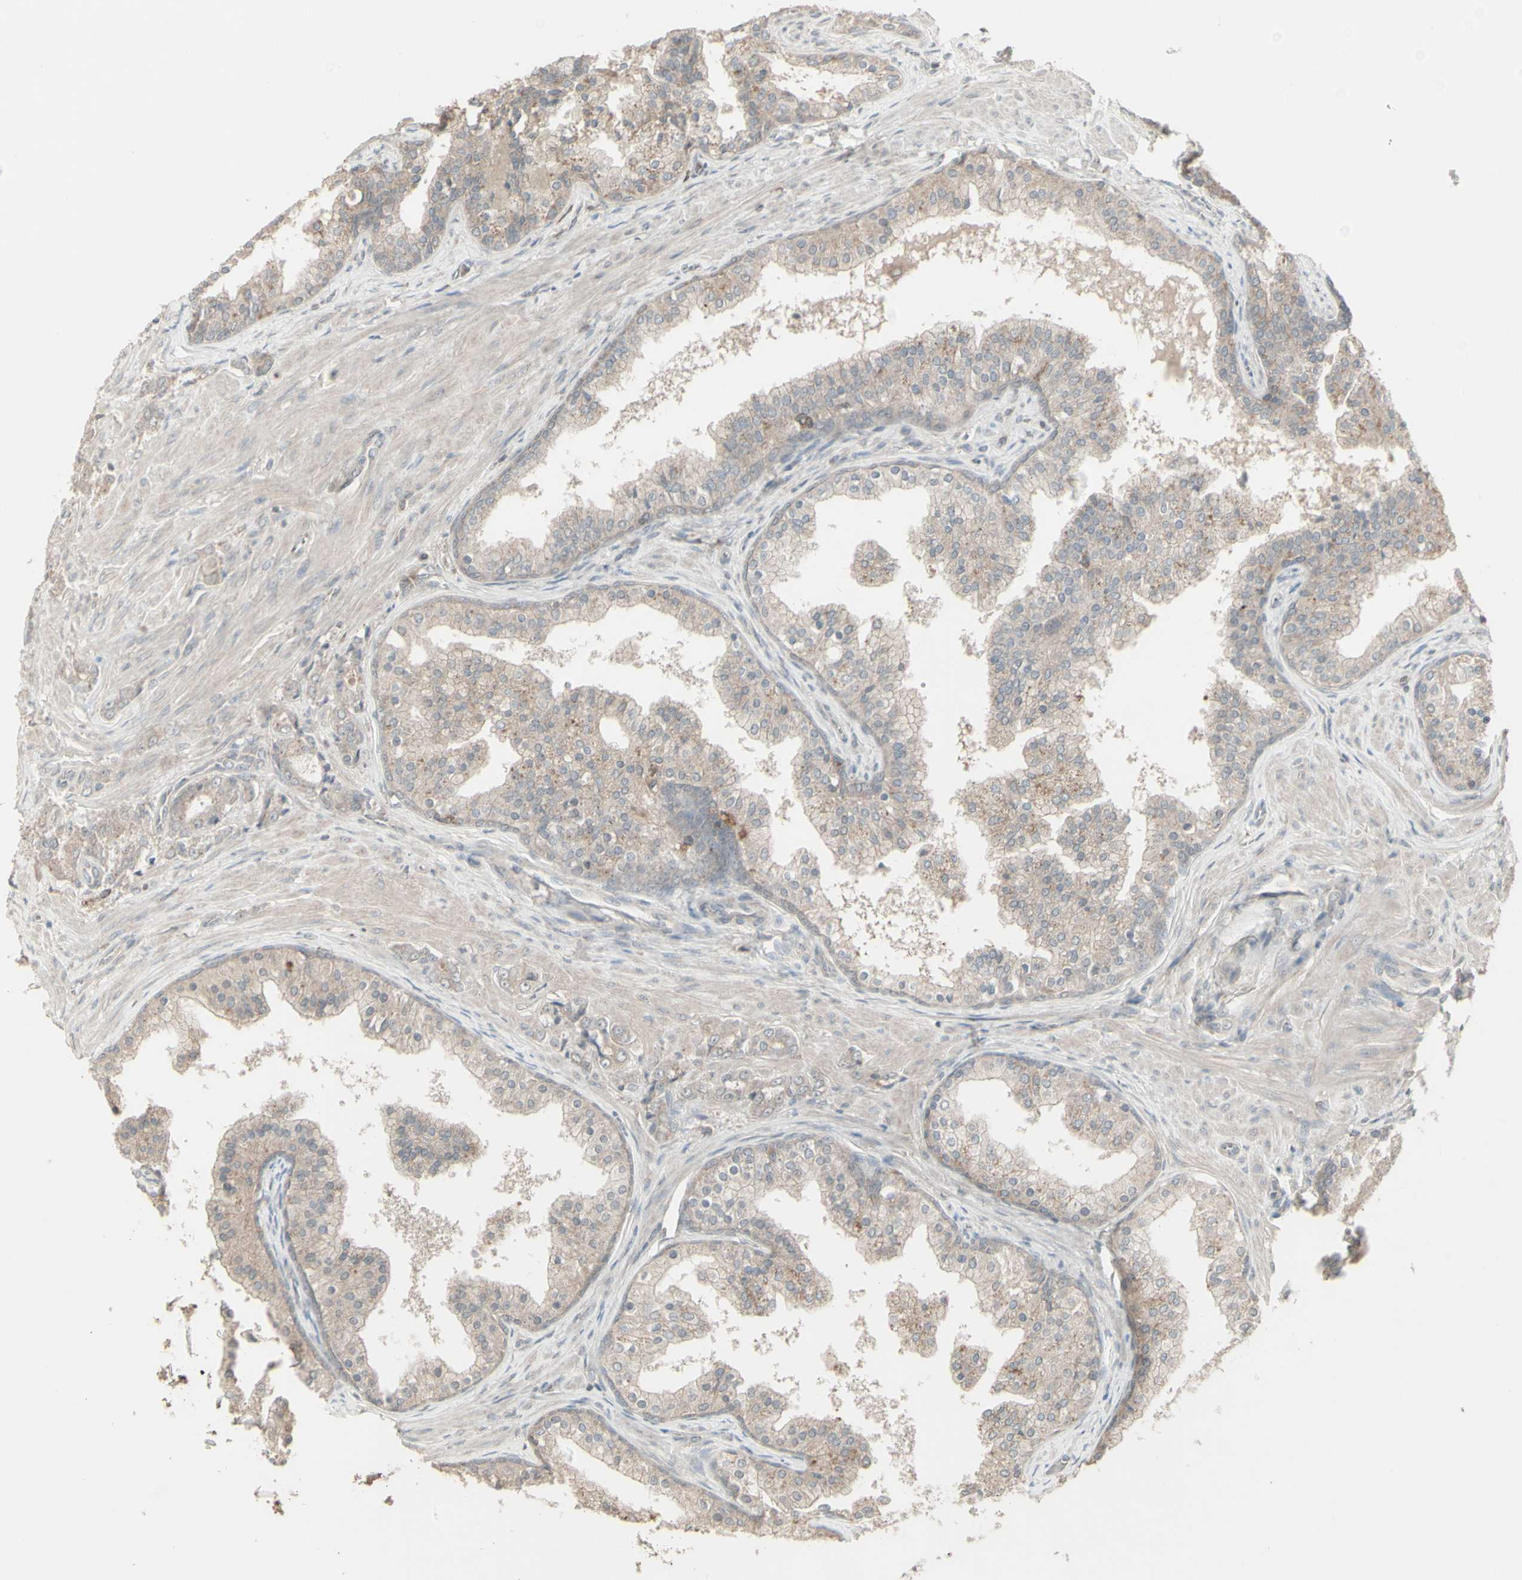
{"staining": {"intensity": "weak", "quantity": "25%-75%", "location": "cytoplasmic/membranous"}, "tissue": "prostate cancer", "cell_type": "Tumor cells", "image_type": "cancer", "snomed": [{"axis": "morphology", "description": "Adenocarcinoma, Low grade"}, {"axis": "topography", "description": "Prostate"}], "caption": "Tumor cells reveal low levels of weak cytoplasmic/membranous positivity in approximately 25%-75% of cells in prostate cancer. The staining was performed using DAB, with brown indicating positive protein expression. Nuclei are stained blue with hematoxylin.", "gene": "CSK", "patient": {"sex": "male", "age": 60}}